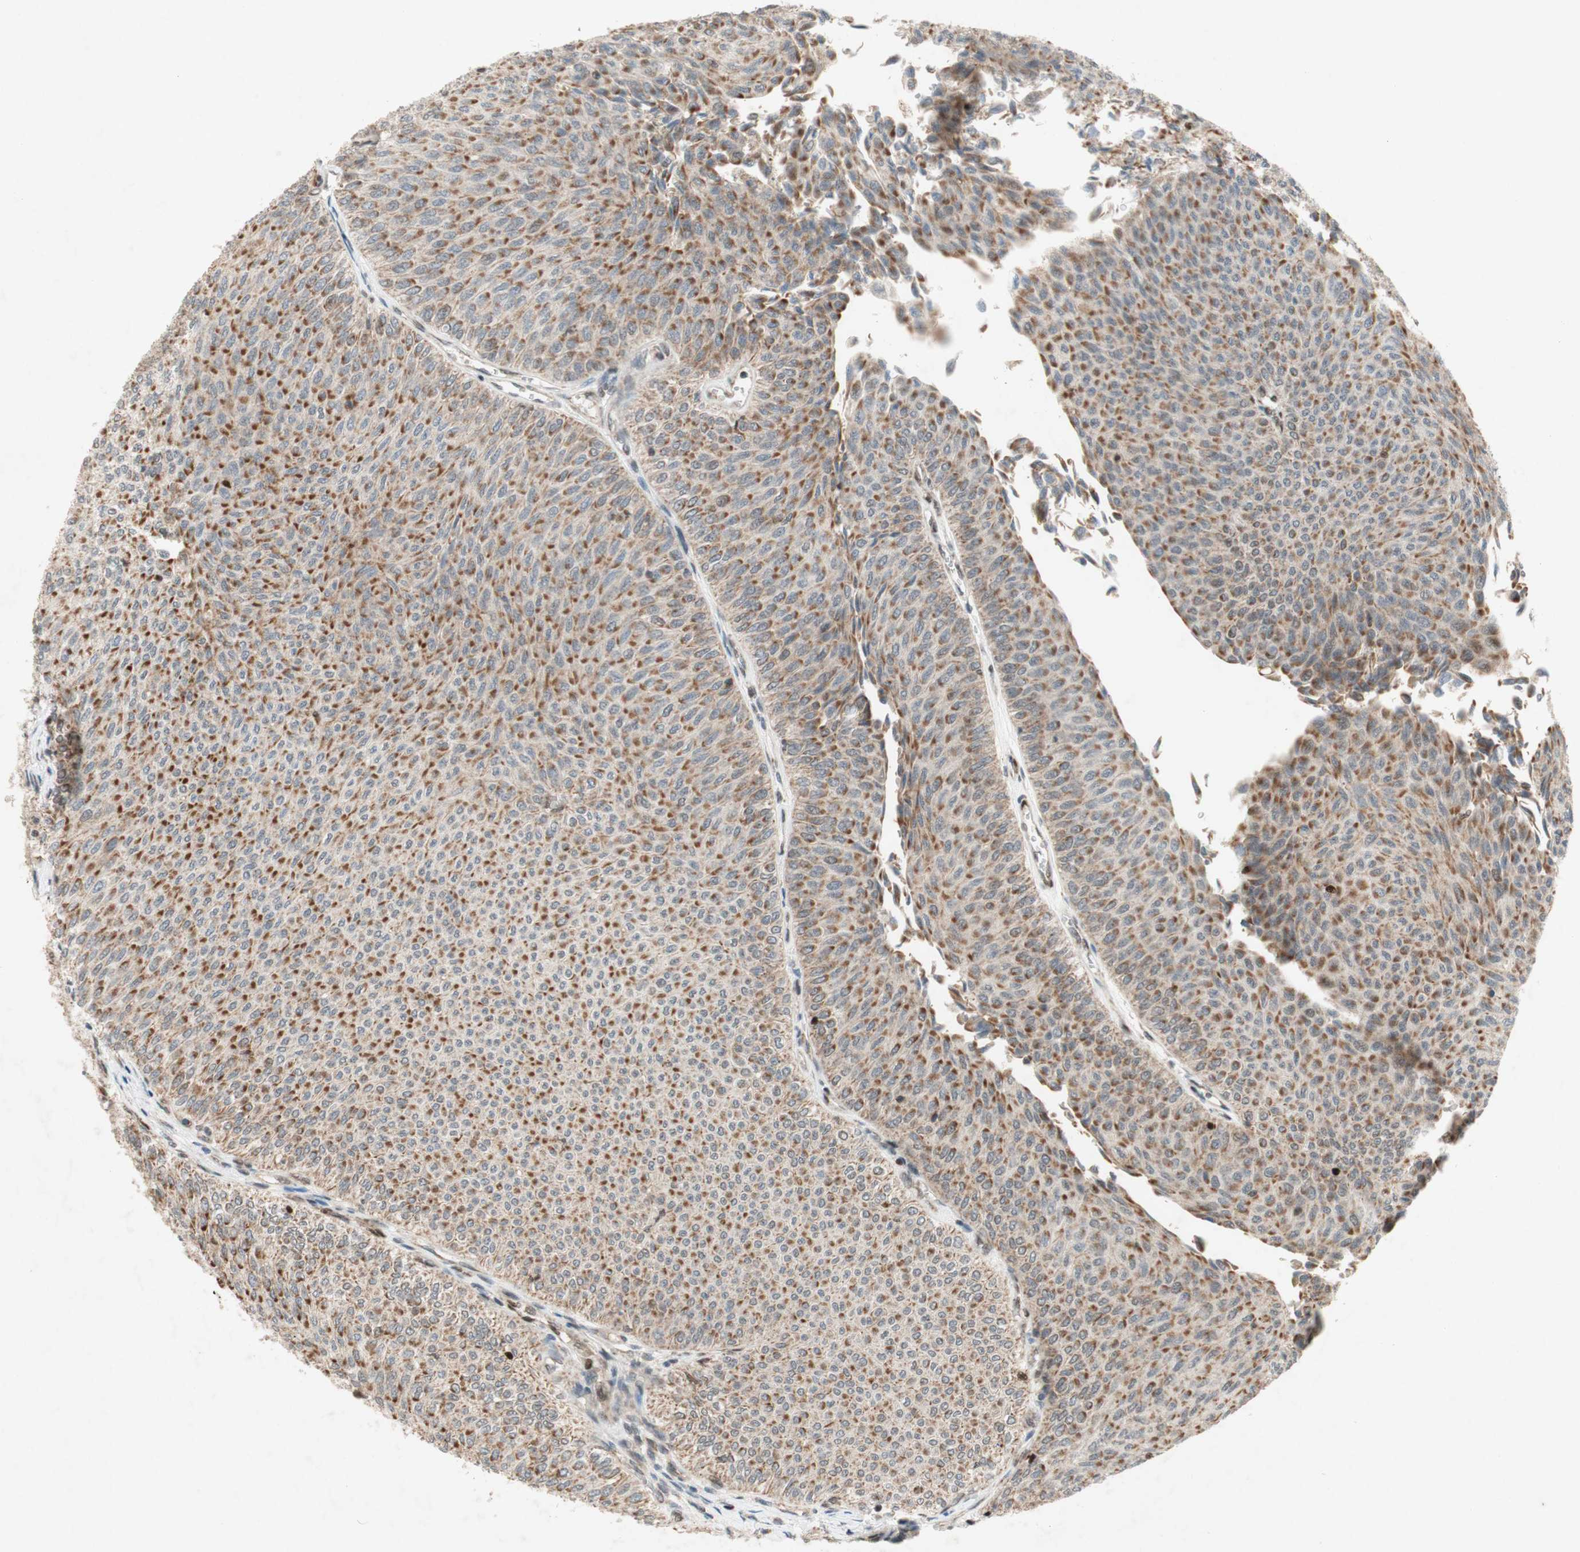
{"staining": {"intensity": "moderate", "quantity": ">75%", "location": "cytoplasmic/membranous"}, "tissue": "urothelial cancer", "cell_type": "Tumor cells", "image_type": "cancer", "snomed": [{"axis": "morphology", "description": "Urothelial carcinoma, Low grade"}, {"axis": "topography", "description": "Urinary bladder"}], "caption": "Immunohistochemical staining of human urothelial carcinoma (low-grade) exhibits medium levels of moderate cytoplasmic/membranous positivity in about >75% of tumor cells.", "gene": "DNMT3A", "patient": {"sex": "male", "age": 78}}